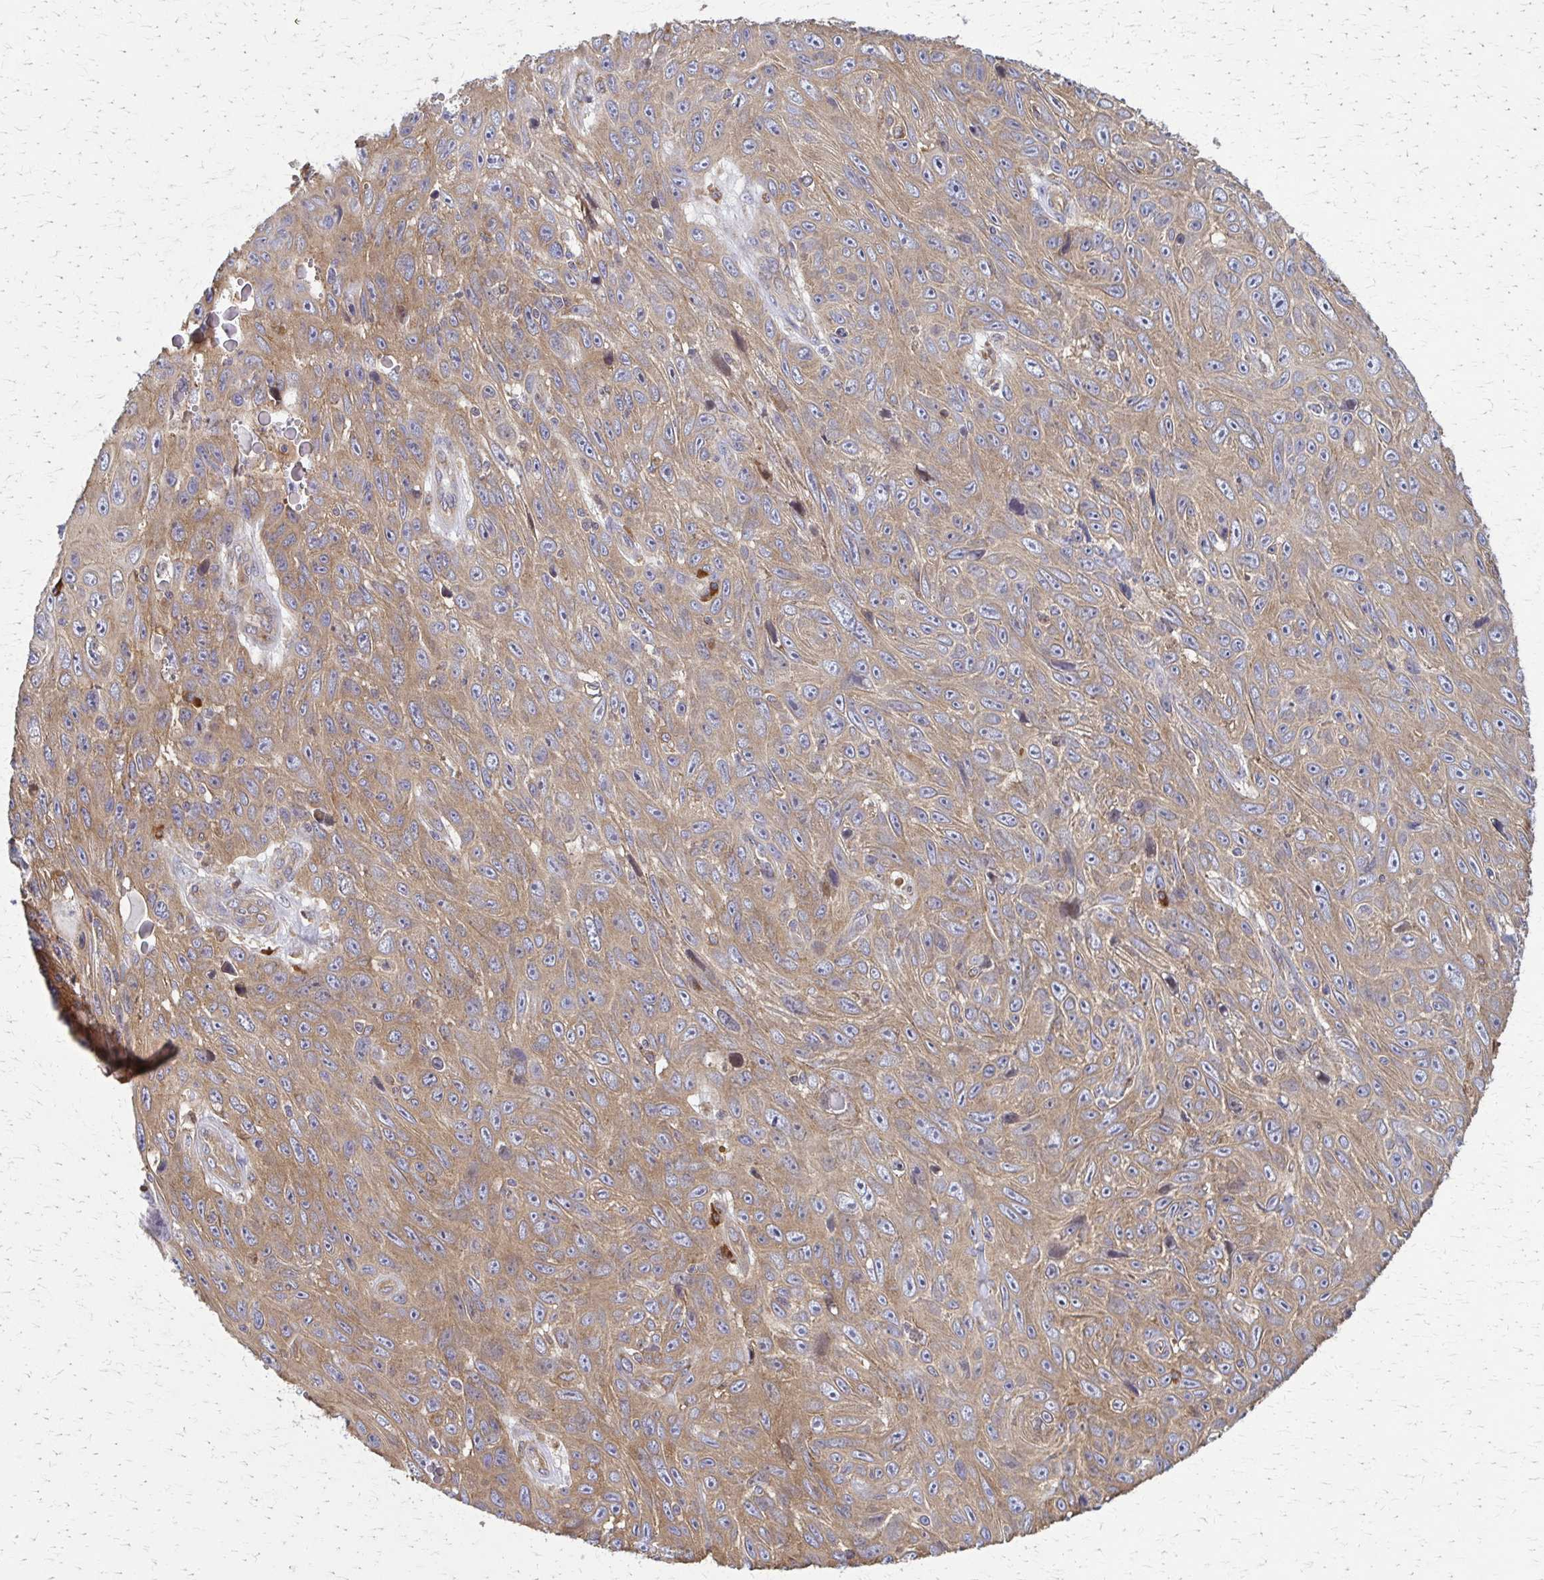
{"staining": {"intensity": "moderate", "quantity": ">75%", "location": "cytoplasmic/membranous"}, "tissue": "skin cancer", "cell_type": "Tumor cells", "image_type": "cancer", "snomed": [{"axis": "morphology", "description": "Squamous cell carcinoma, NOS"}, {"axis": "topography", "description": "Skin"}], "caption": "Immunohistochemical staining of human skin squamous cell carcinoma reveals medium levels of moderate cytoplasmic/membranous protein positivity in approximately >75% of tumor cells. (DAB (3,3'-diaminobenzidine) IHC with brightfield microscopy, high magnification).", "gene": "EEF2", "patient": {"sex": "male", "age": 82}}